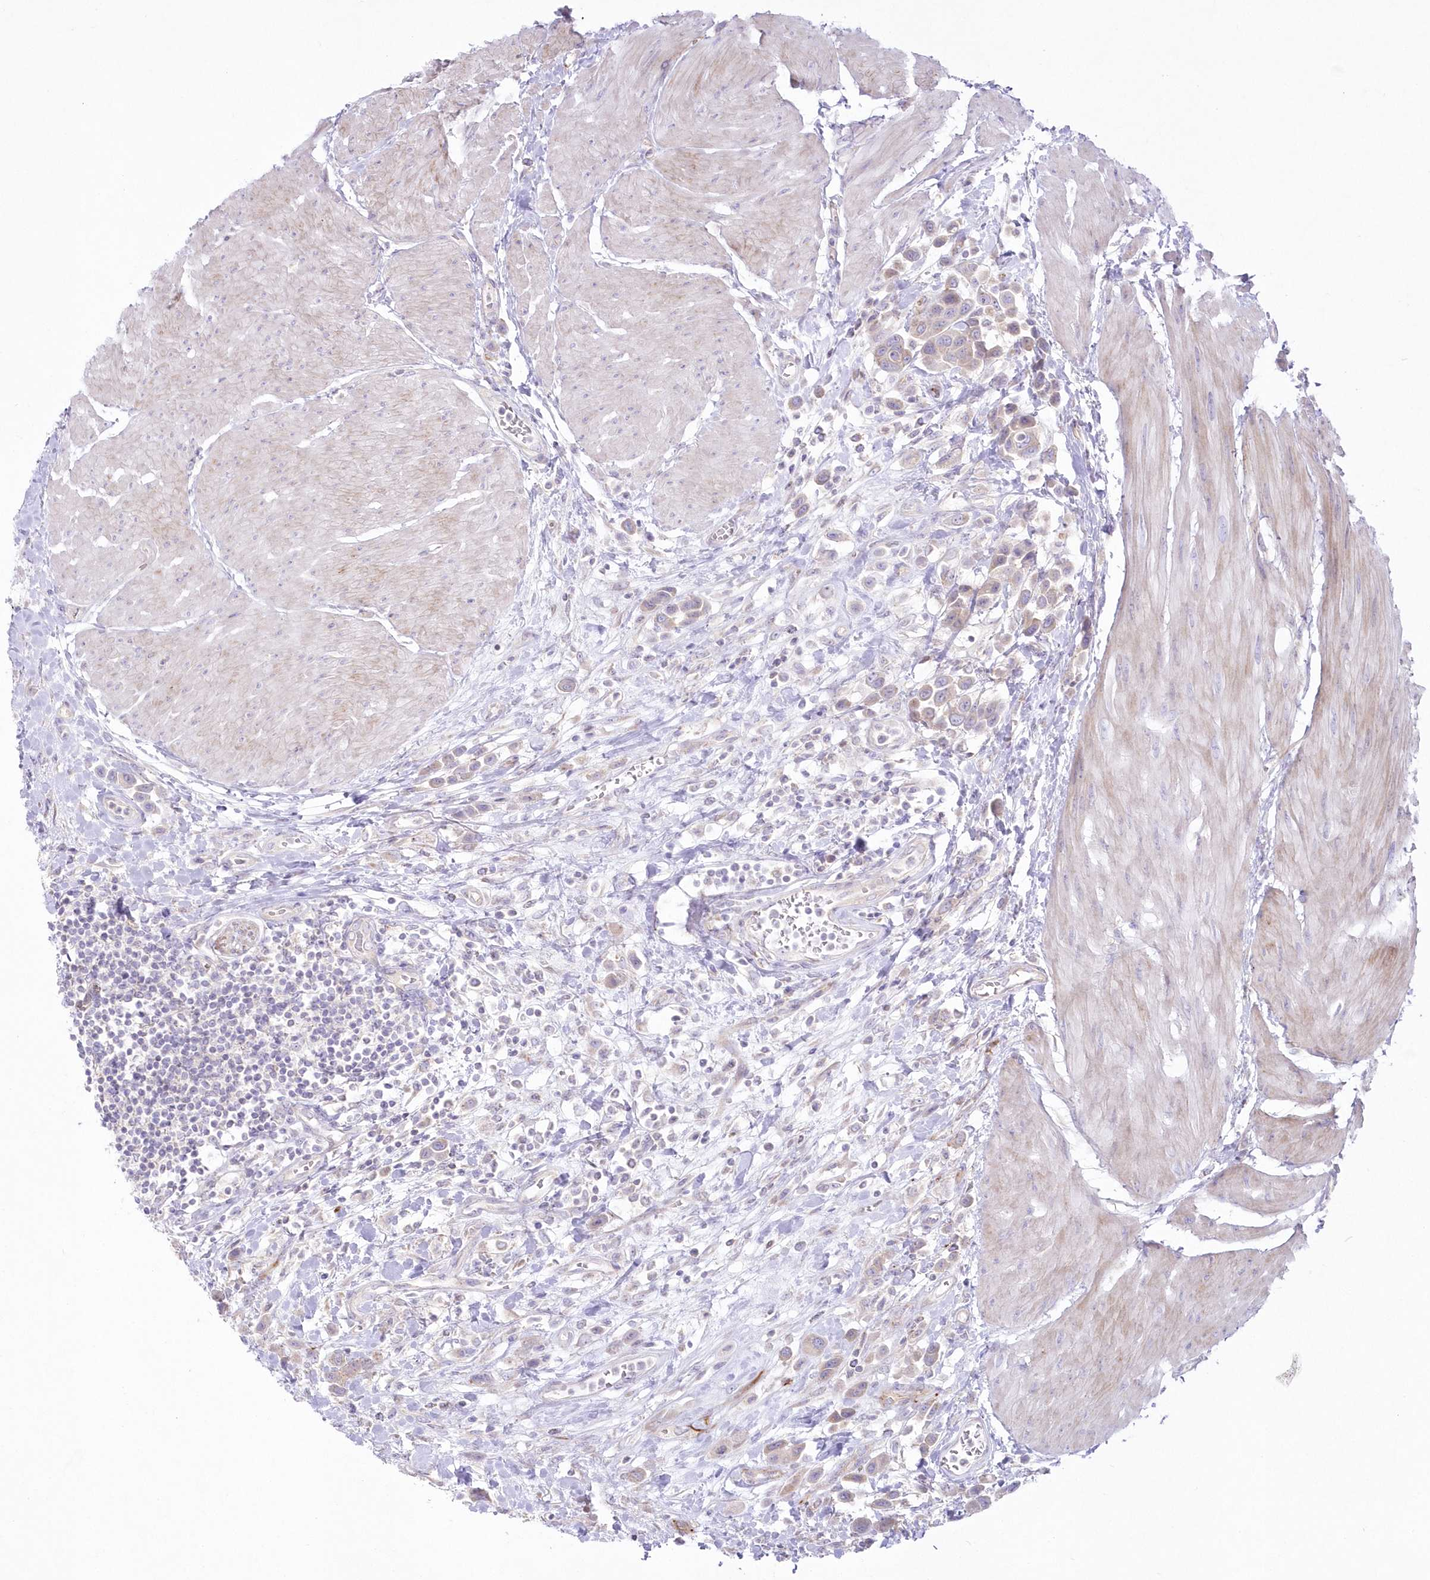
{"staining": {"intensity": "weak", "quantity": ">75%", "location": "cytoplasmic/membranous"}, "tissue": "urothelial cancer", "cell_type": "Tumor cells", "image_type": "cancer", "snomed": [{"axis": "morphology", "description": "Urothelial carcinoma, High grade"}, {"axis": "topography", "description": "Urinary bladder"}], "caption": "High-grade urothelial carcinoma tissue exhibits weak cytoplasmic/membranous positivity in approximately >75% of tumor cells", "gene": "ZNF843", "patient": {"sex": "male", "age": 50}}